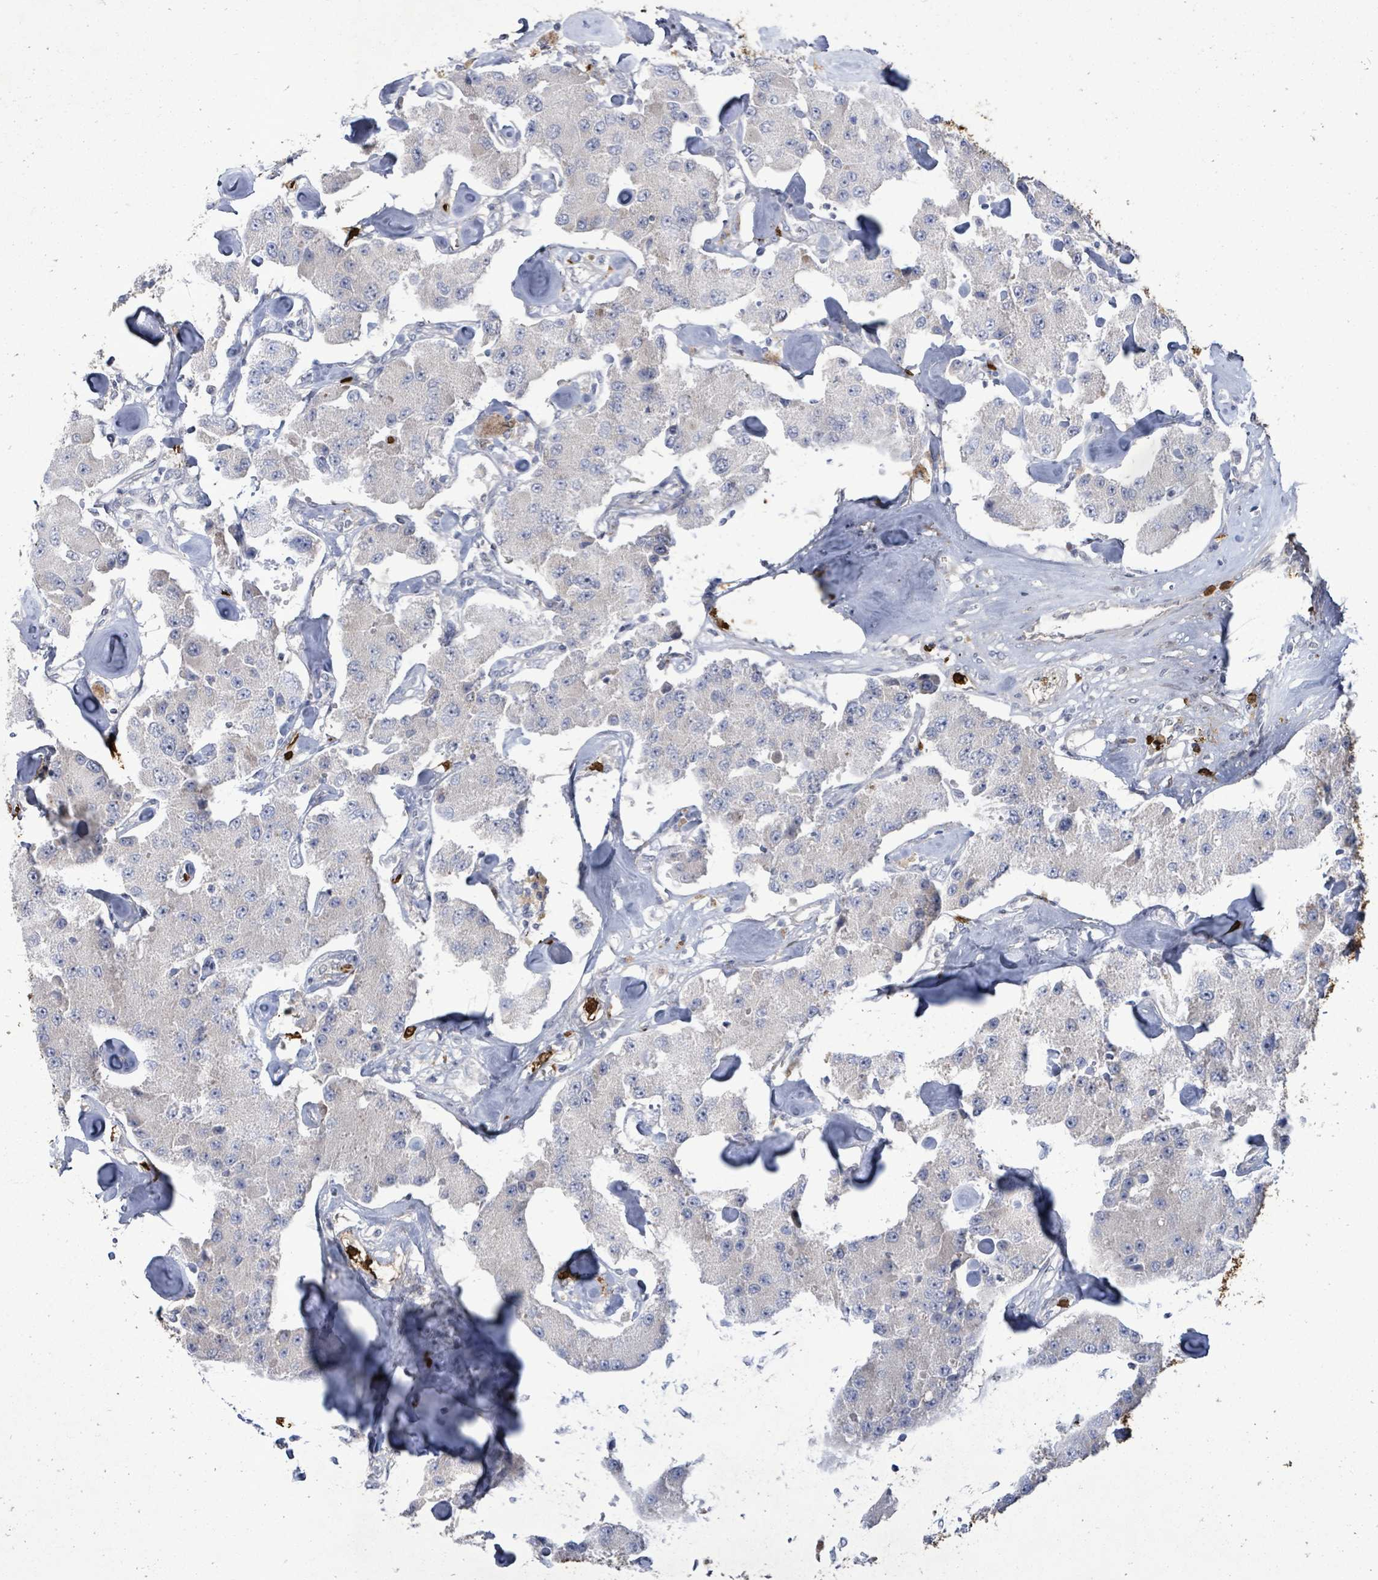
{"staining": {"intensity": "negative", "quantity": "none", "location": "none"}, "tissue": "carcinoid", "cell_type": "Tumor cells", "image_type": "cancer", "snomed": [{"axis": "morphology", "description": "Carcinoid, malignant, NOS"}, {"axis": "topography", "description": "Pancreas"}], "caption": "A high-resolution photomicrograph shows immunohistochemistry staining of malignant carcinoid, which reveals no significant staining in tumor cells.", "gene": "FAM210A", "patient": {"sex": "male", "age": 41}}